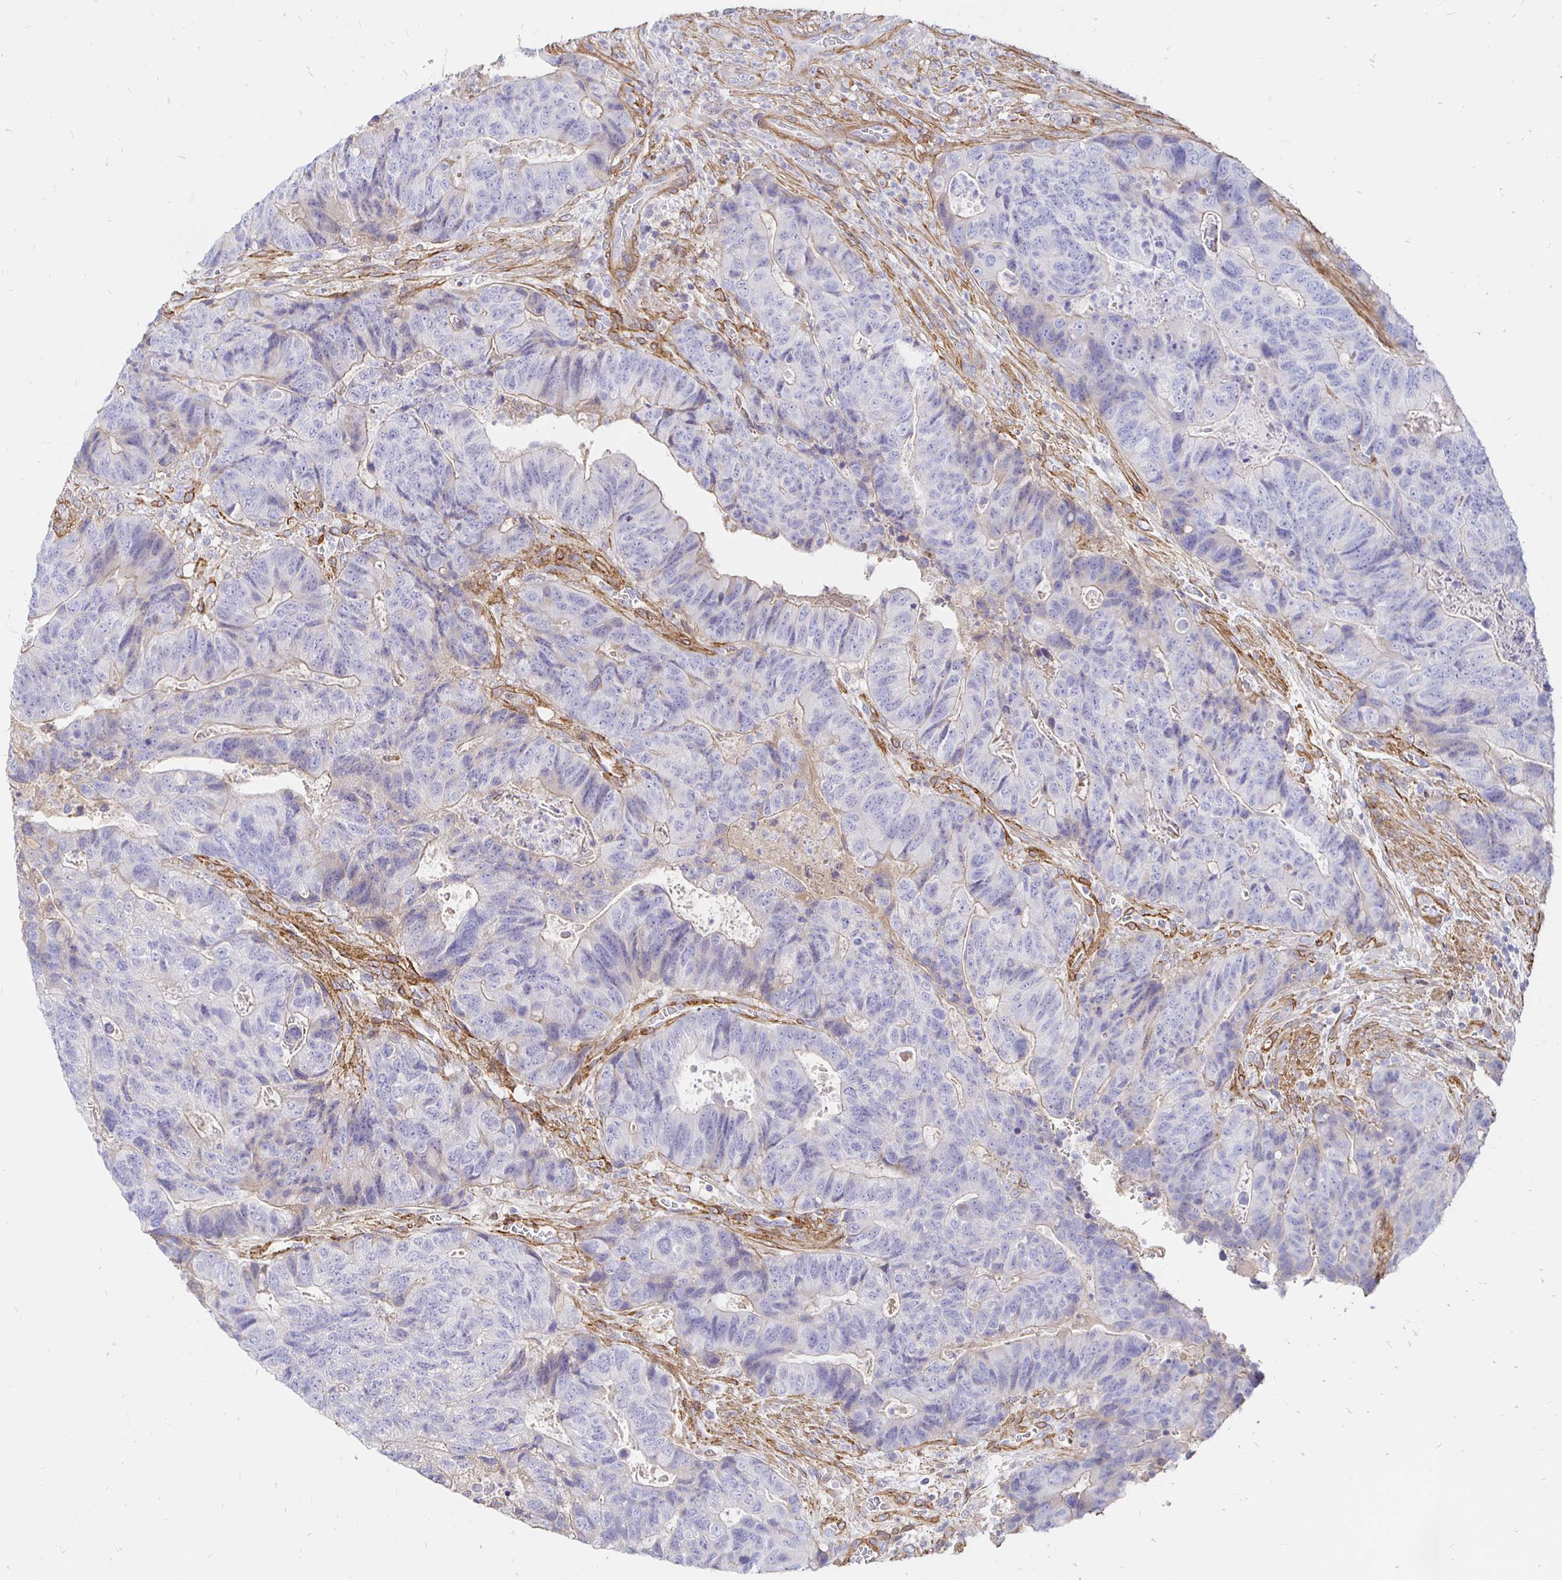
{"staining": {"intensity": "weak", "quantity": "25%-75%", "location": "cytoplasmic/membranous"}, "tissue": "colorectal cancer", "cell_type": "Tumor cells", "image_type": "cancer", "snomed": [{"axis": "morphology", "description": "Normal tissue, NOS"}, {"axis": "morphology", "description": "Adenocarcinoma, NOS"}, {"axis": "topography", "description": "Colon"}], "caption": "About 25%-75% of tumor cells in adenocarcinoma (colorectal) exhibit weak cytoplasmic/membranous protein positivity as visualized by brown immunohistochemical staining.", "gene": "PALM2AKAP2", "patient": {"sex": "female", "age": 48}}